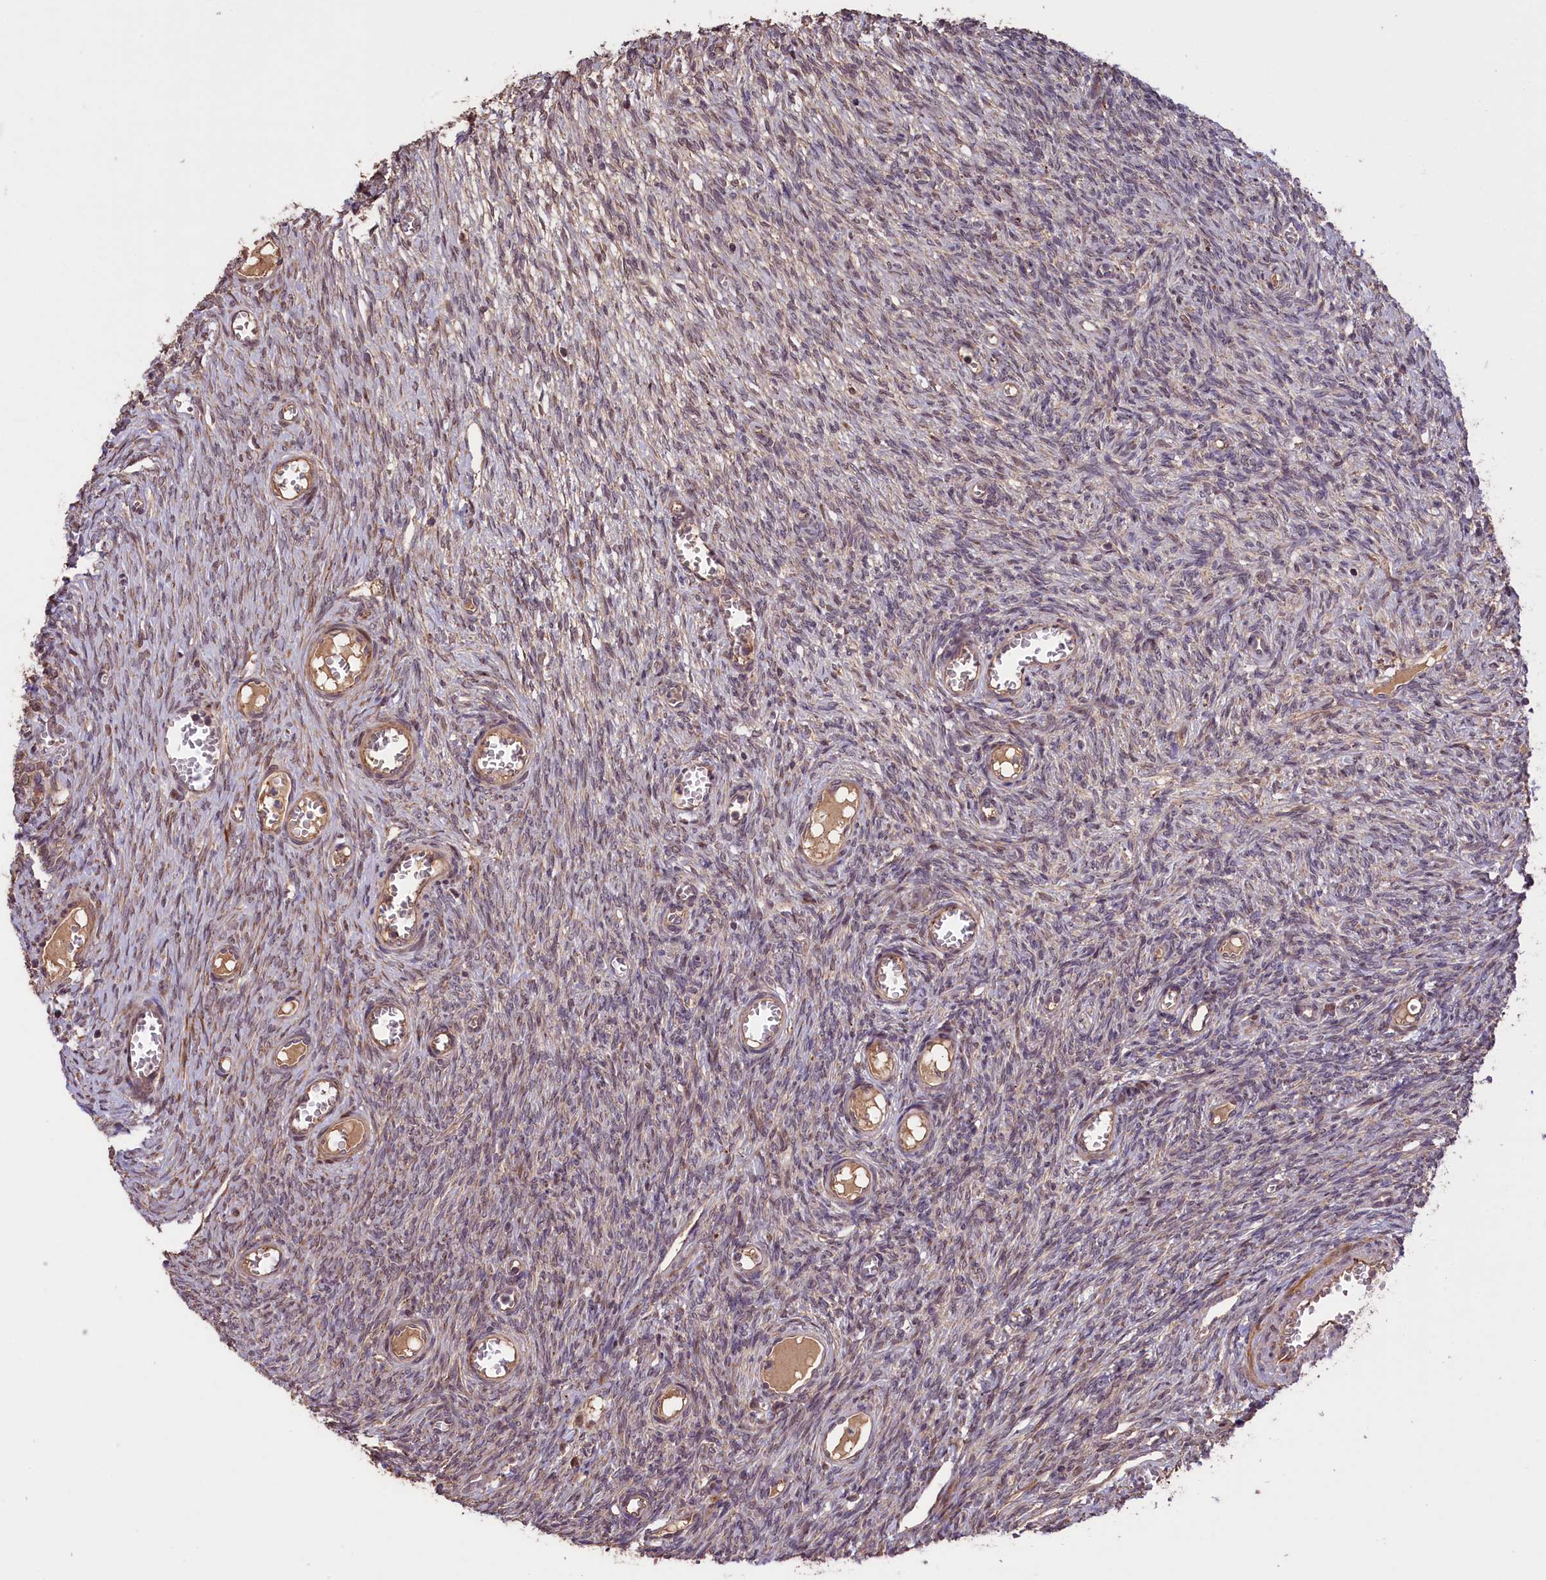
{"staining": {"intensity": "moderate", "quantity": ">75%", "location": "cytoplasmic/membranous"}, "tissue": "ovary", "cell_type": "Follicle cells", "image_type": "normal", "snomed": [{"axis": "morphology", "description": "Normal tissue, NOS"}, {"axis": "topography", "description": "Ovary"}], "caption": "Follicle cells display medium levels of moderate cytoplasmic/membranous expression in about >75% of cells in unremarkable human ovary.", "gene": "DNAJB9", "patient": {"sex": "female", "age": 44}}